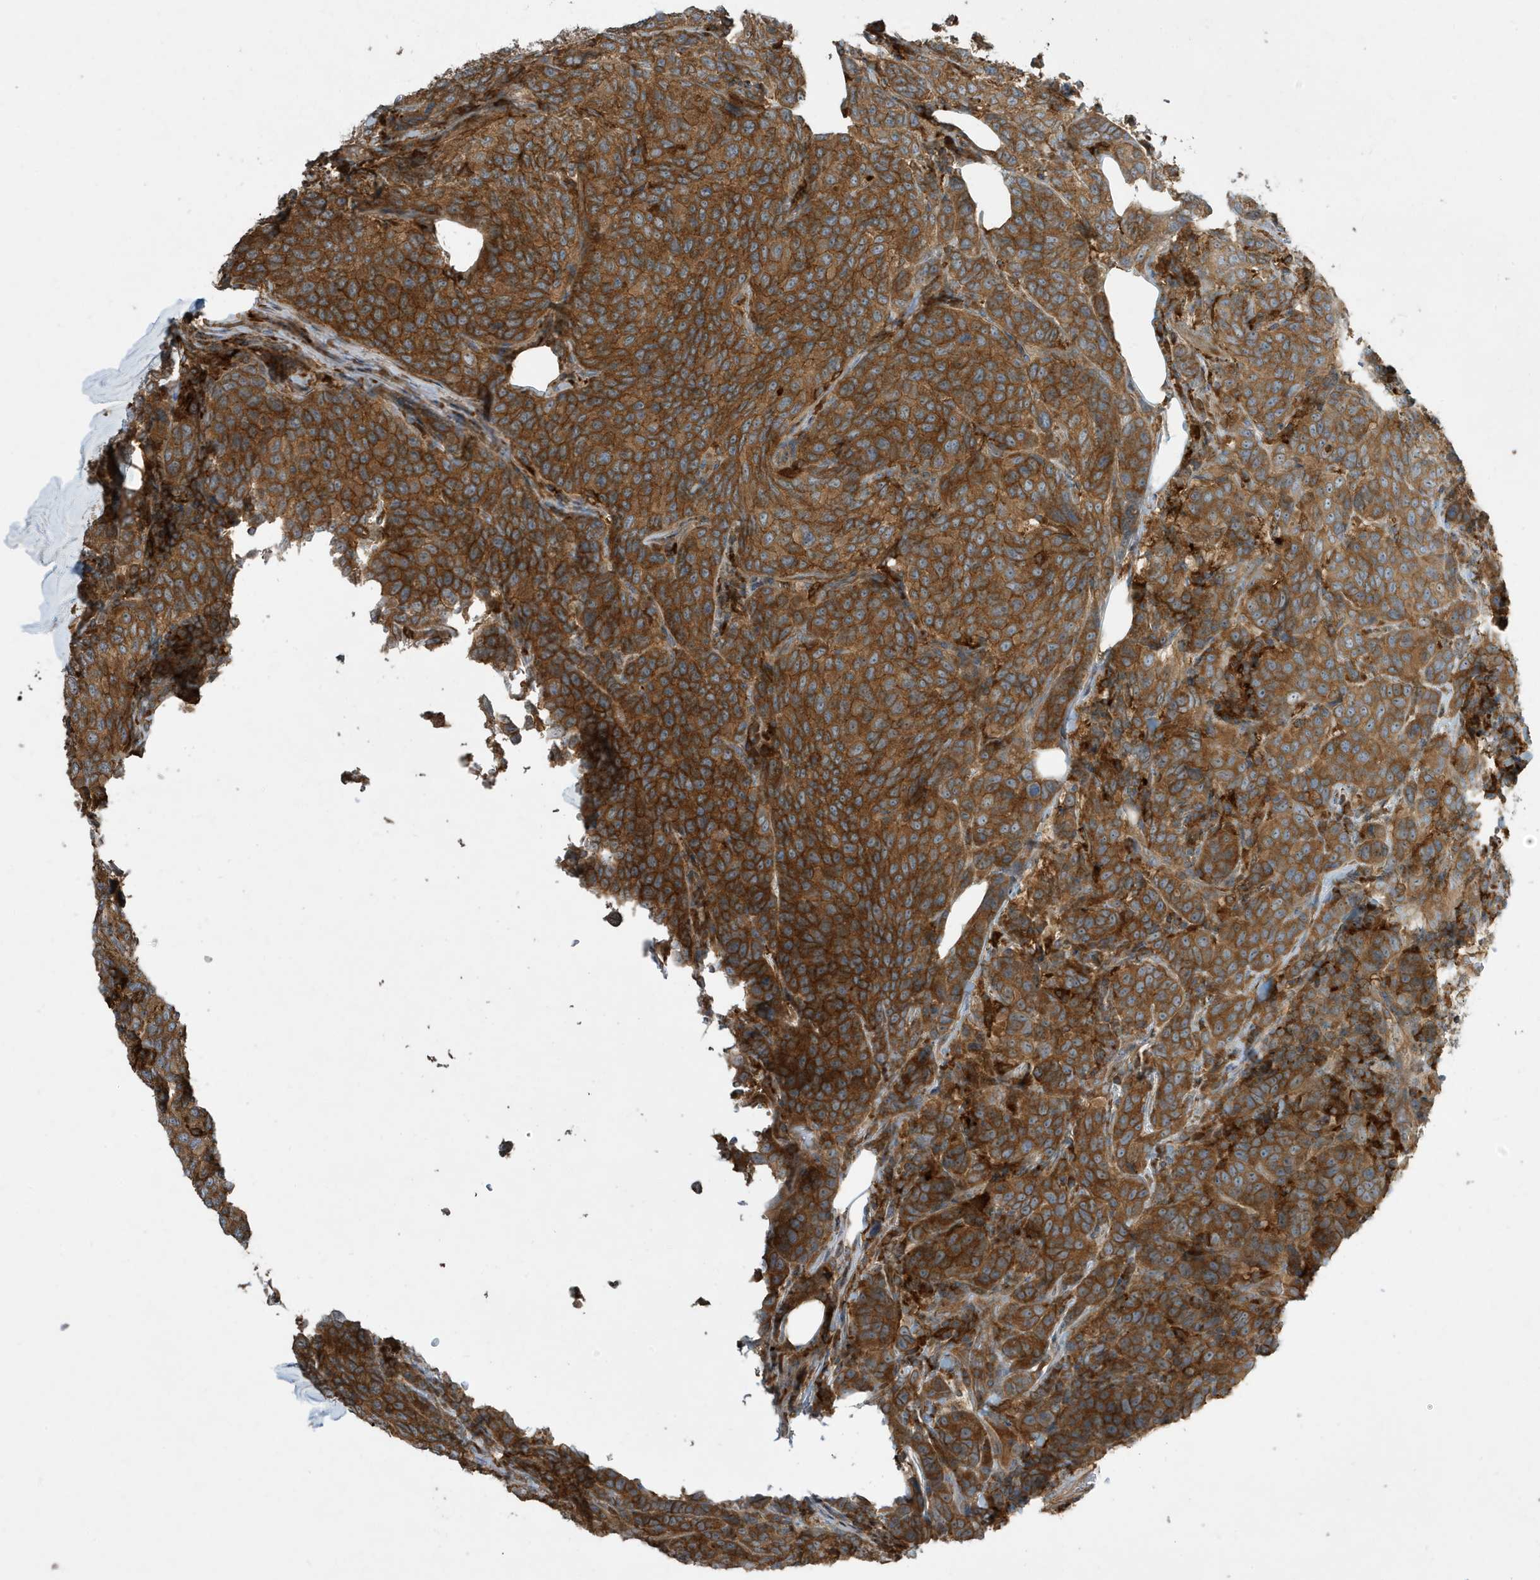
{"staining": {"intensity": "strong", "quantity": ">75%", "location": "cytoplasmic/membranous"}, "tissue": "breast cancer", "cell_type": "Tumor cells", "image_type": "cancer", "snomed": [{"axis": "morphology", "description": "Duct carcinoma"}, {"axis": "topography", "description": "Breast"}], "caption": "This histopathology image shows immunohistochemistry staining of breast invasive ductal carcinoma, with high strong cytoplasmic/membranous expression in about >75% of tumor cells.", "gene": "ABTB1", "patient": {"sex": "female", "age": 55}}